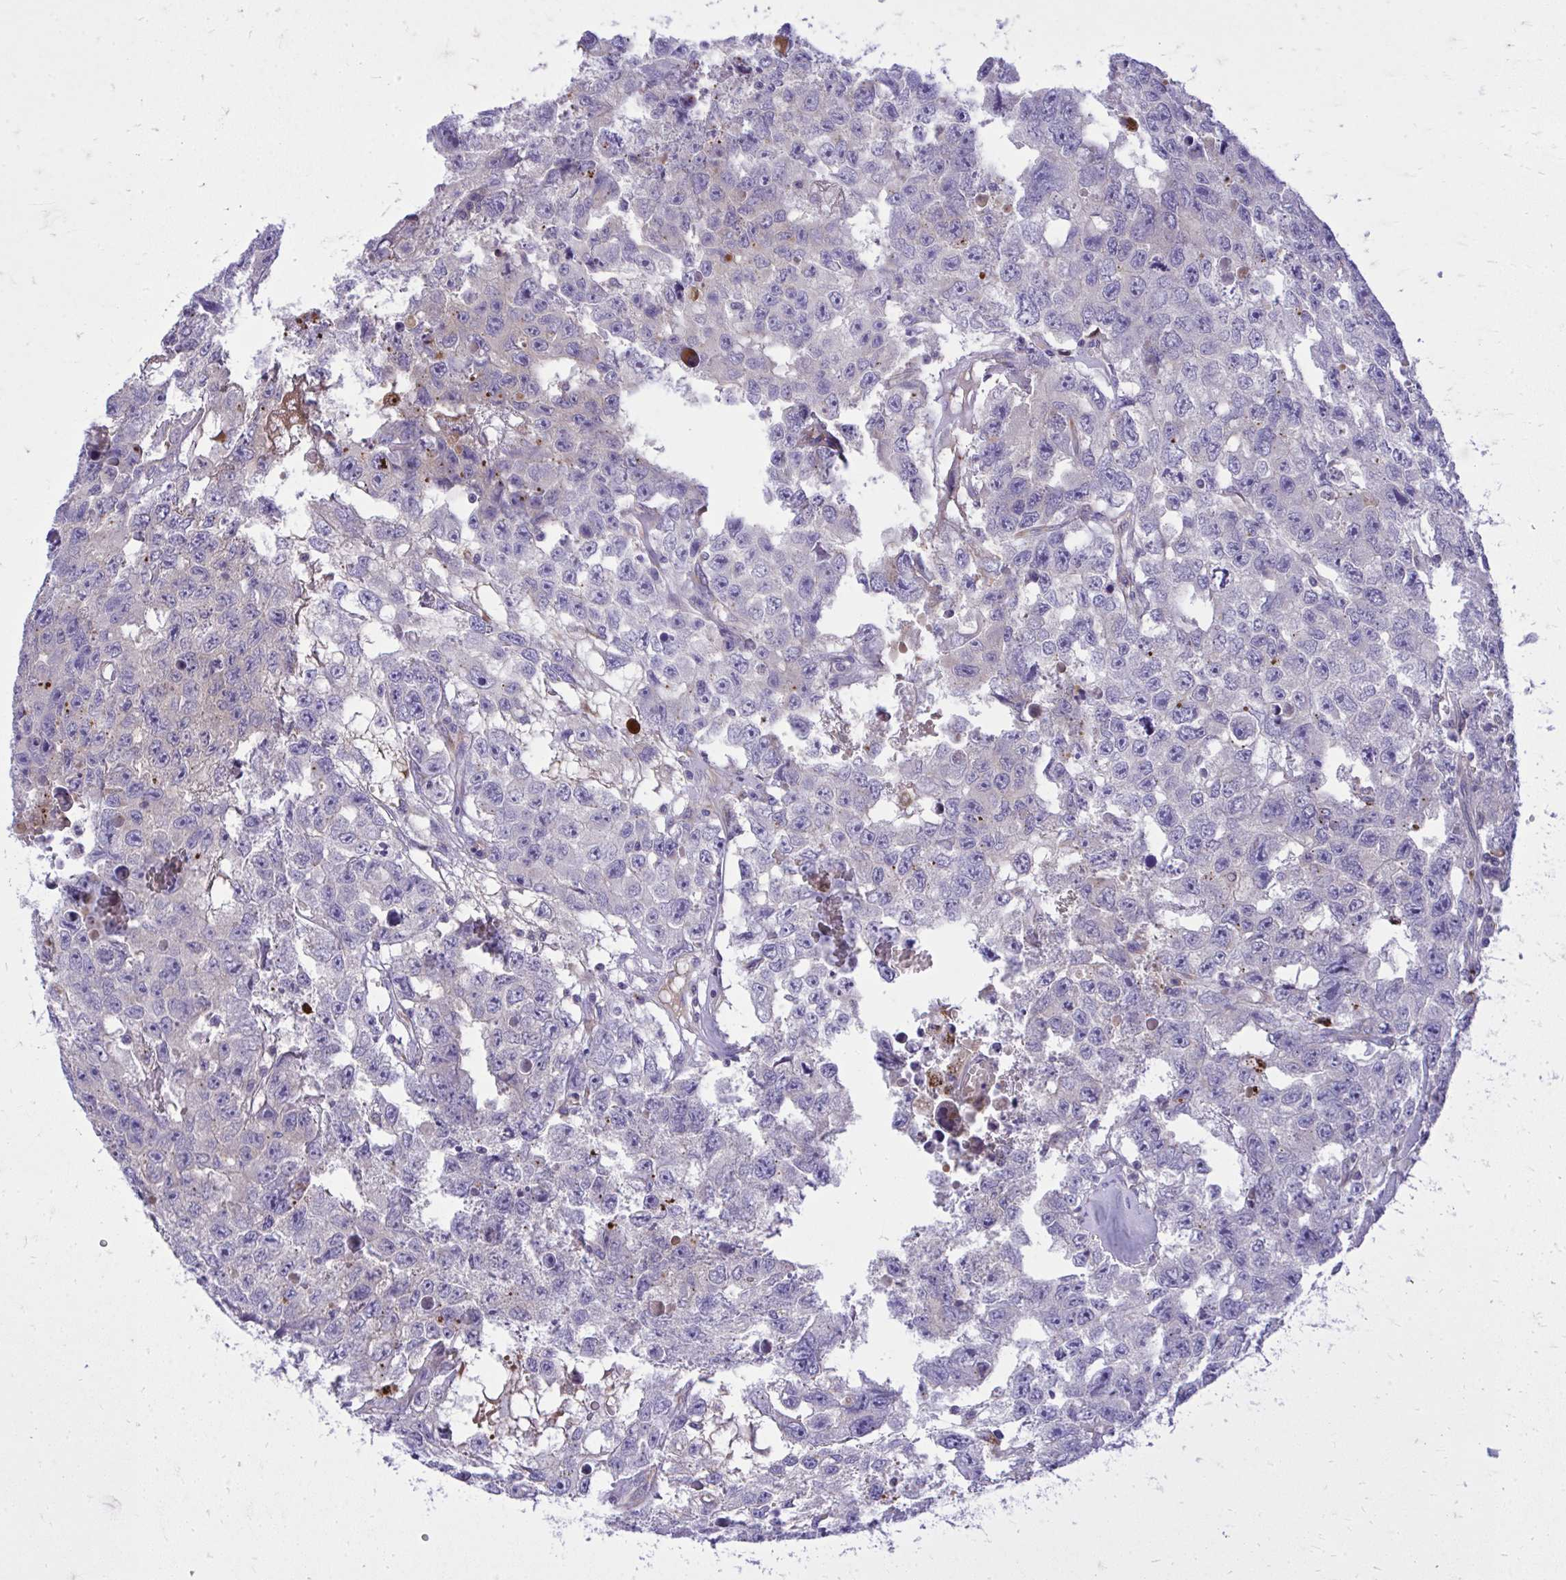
{"staining": {"intensity": "negative", "quantity": "none", "location": "none"}, "tissue": "testis cancer", "cell_type": "Tumor cells", "image_type": "cancer", "snomed": [{"axis": "morphology", "description": "Seminoma, NOS"}, {"axis": "topography", "description": "Testis"}], "caption": "Immunohistochemical staining of seminoma (testis) demonstrates no significant expression in tumor cells. (DAB (3,3'-diaminobenzidine) immunohistochemistry (IHC), high magnification).", "gene": "TP53I11", "patient": {"sex": "male", "age": 26}}